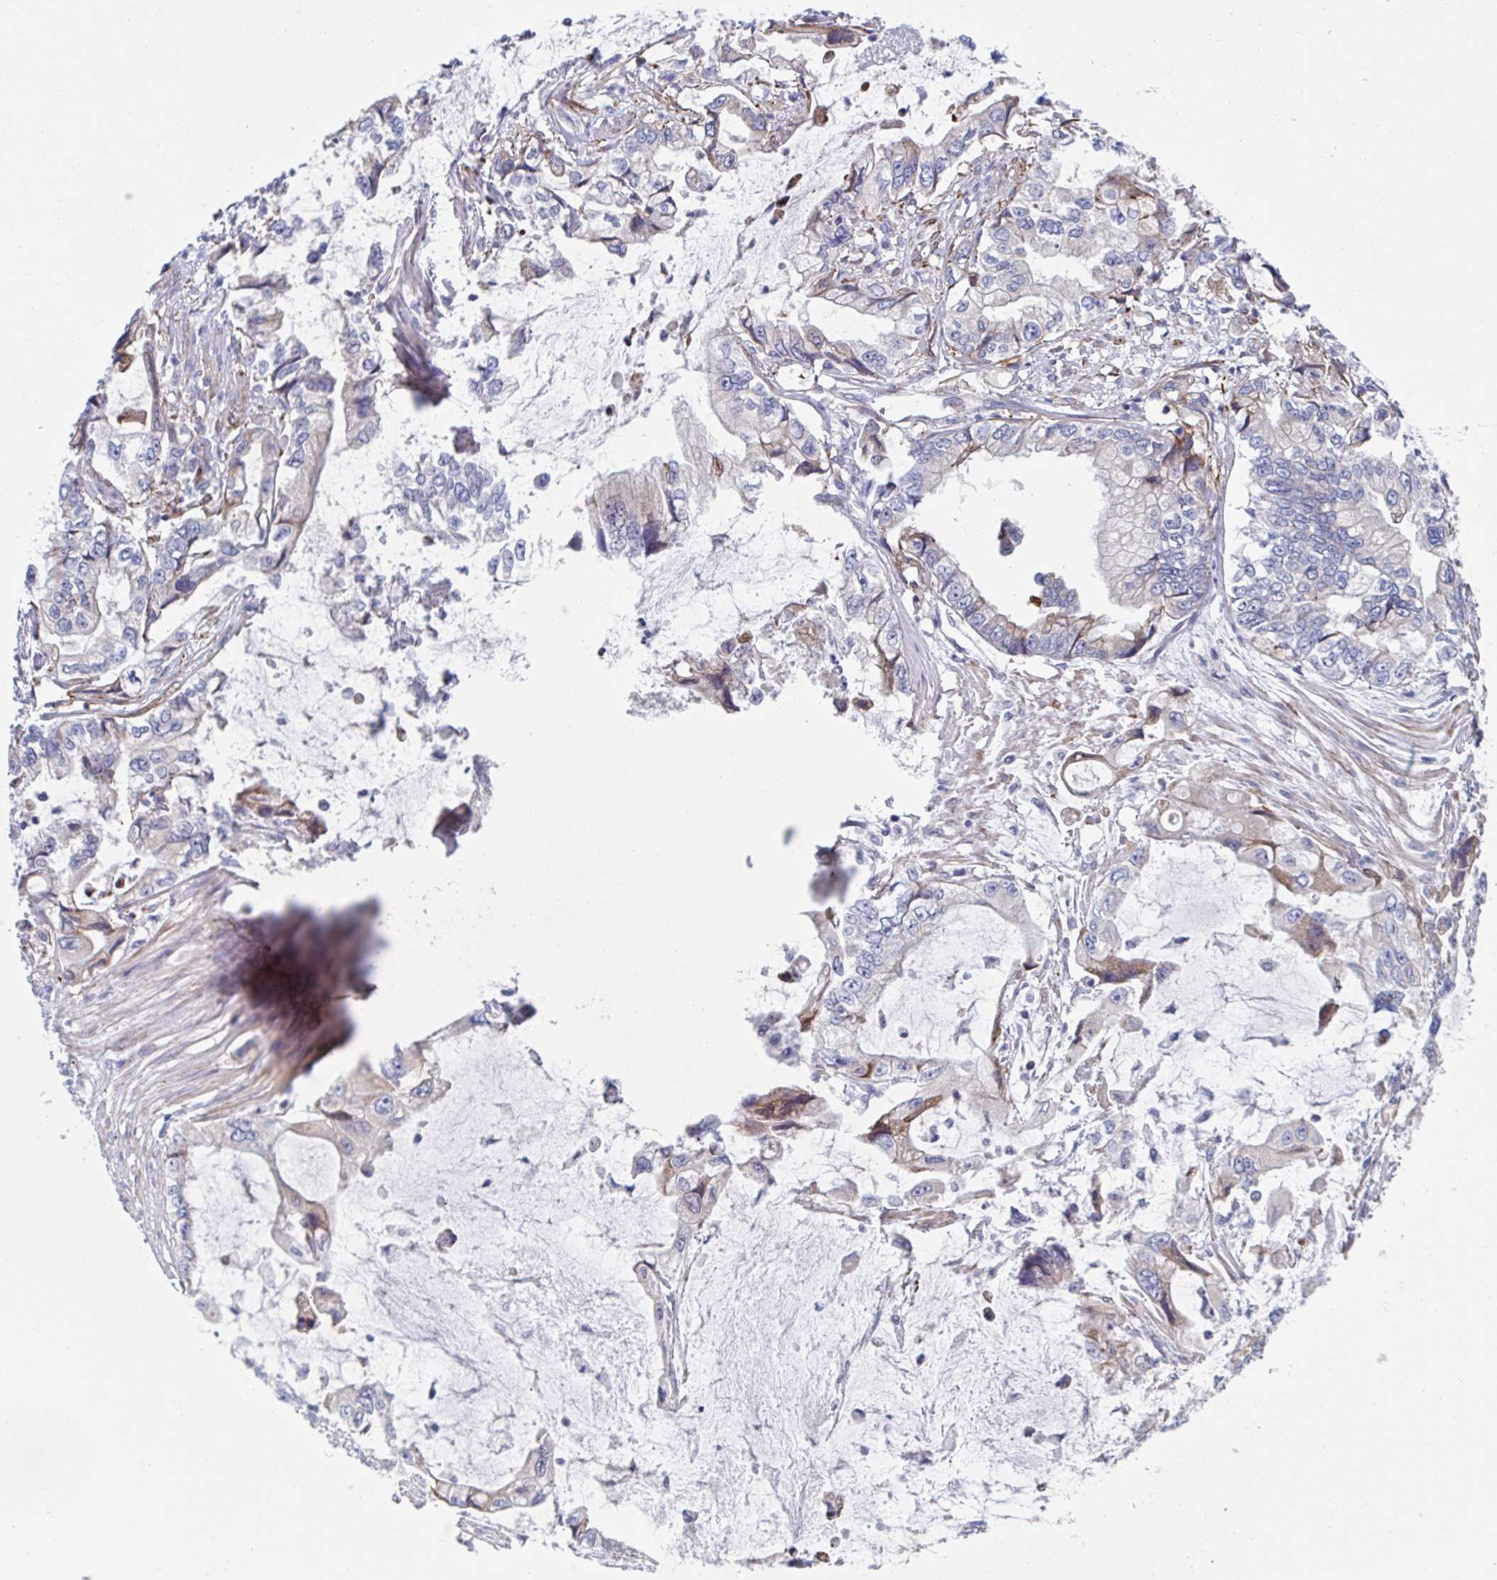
{"staining": {"intensity": "negative", "quantity": "none", "location": "none"}, "tissue": "stomach cancer", "cell_type": "Tumor cells", "image_type": "cancer", "snomed": [{"axis": "morphology", "description": "Adenocarcinoma, NOS"}, {"axis": "topography", "description": "Pancreas"}, {"axis": "topography", "description": "Stomach, upper"}, {"axis": "topography", "description": "Stomach"}], "caption": "High magnification brightfield microscopy of stomach cancer stained with DAB (brown) and counterstained with hematoxylin (blue): tumor cells show no significant expression. Brightfield microscopy of IHC stained with DAB (brown) and hematoxylin (blue), captured at high magnification.", "gene": "KLC3", "patient": {"sex": "male", "age": 77}}